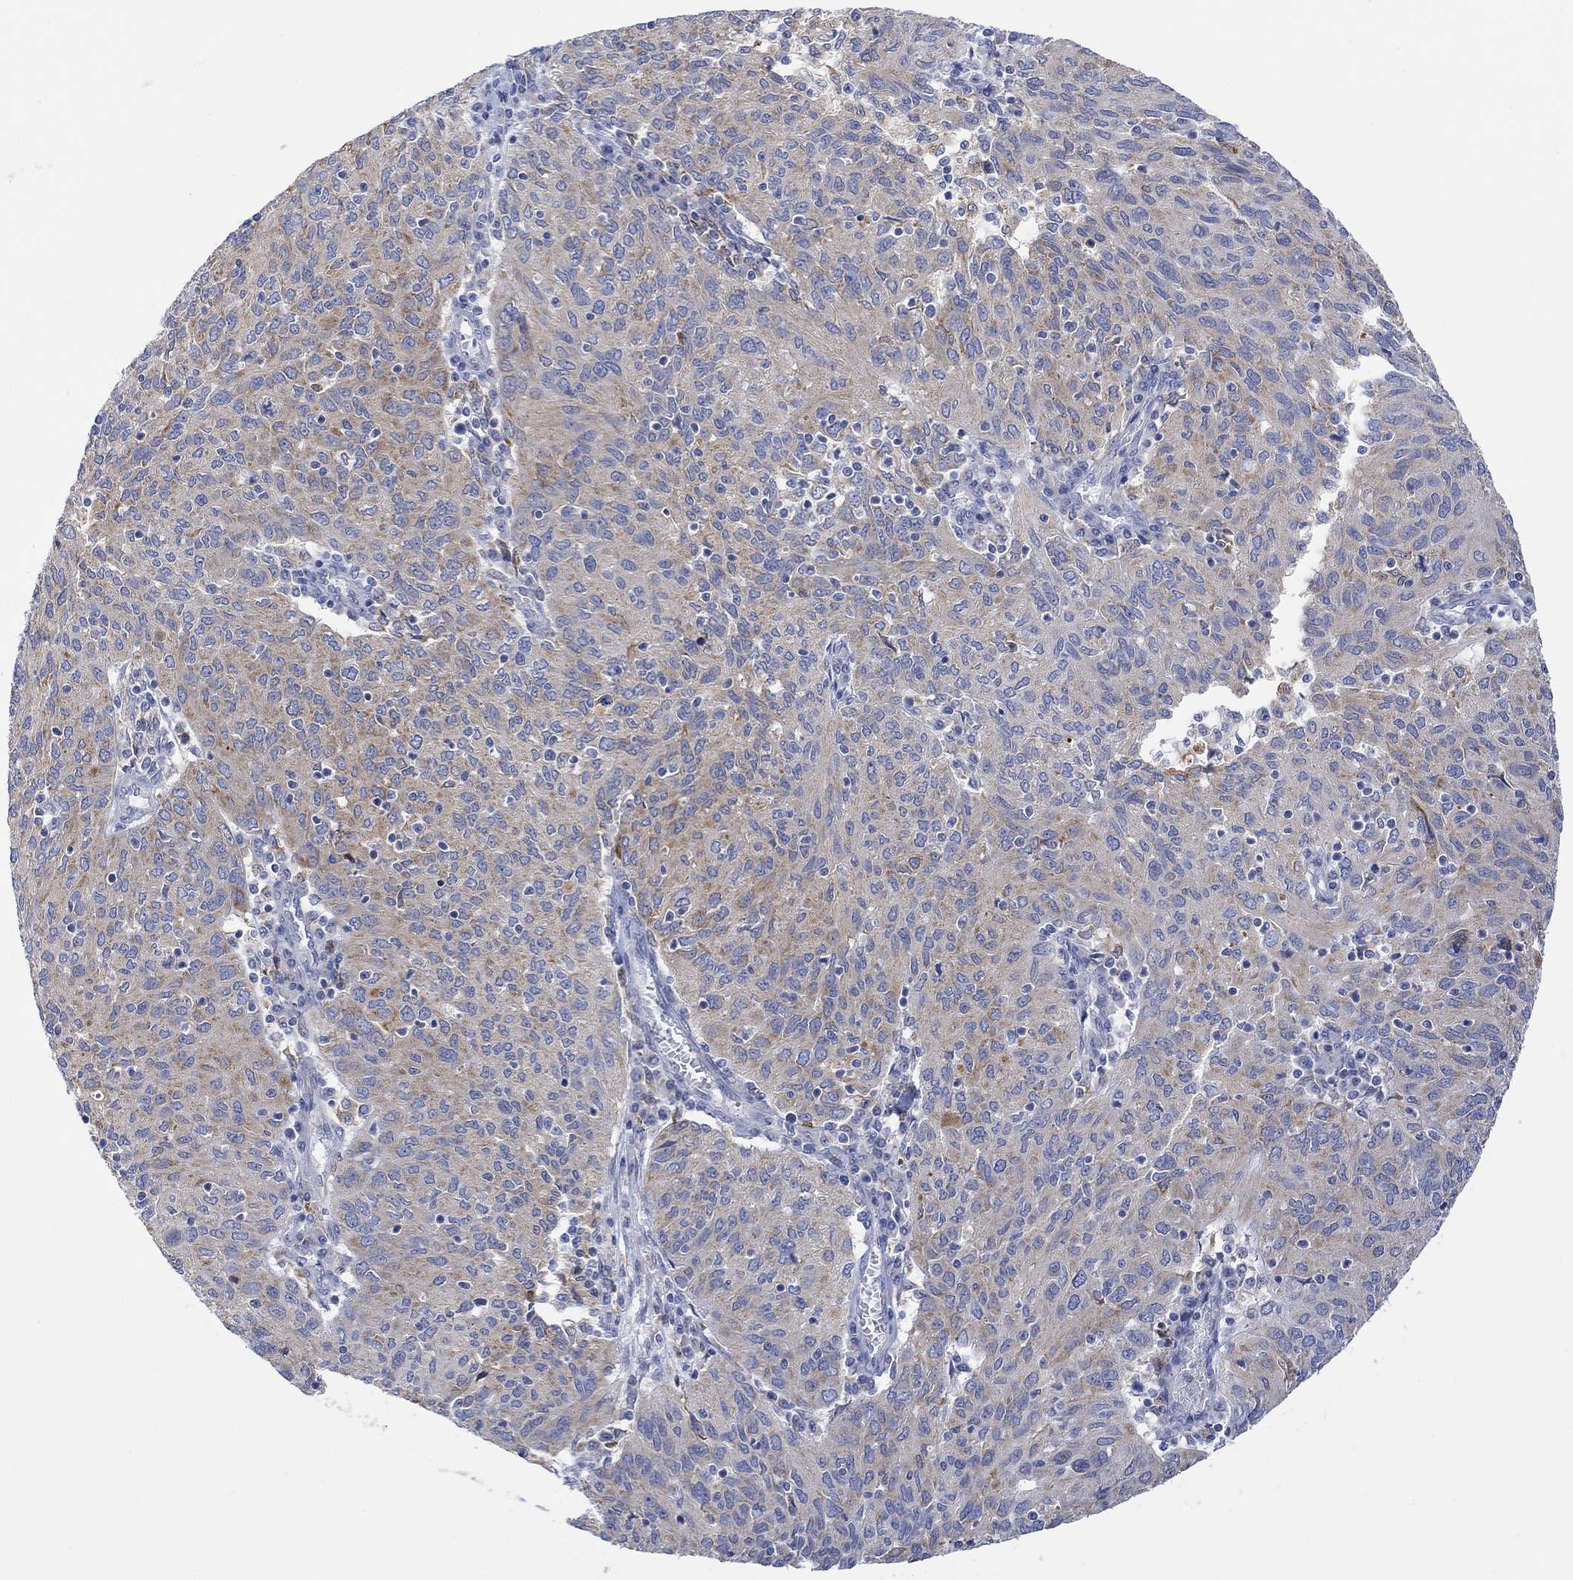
{"staining": {"intensity": "strong", "quantity": "<25%", "location": "cytoplasmic/membranous"}, "tissue": "ovarian cancer", "cell_type": "Tumor cells", "image_type": "cancer", "snomed": [{"axis": "morphology", "description": "Carcinoma, endometroid"}, {"axis": "topography", "description": "Ovary"}], "caption": "Immunohistochemical staining of human ovarian endometroid carcinoma shows strong cytoplasmic/membranous protein positivity in approximately <25% of tumor cells. Using DAB (brown) and hematoxylin (blue) stains, captured at high magnification using brightfield microscopy.", "gene": "ACSL1", "patient": {"sex": "female", "age": 50}}